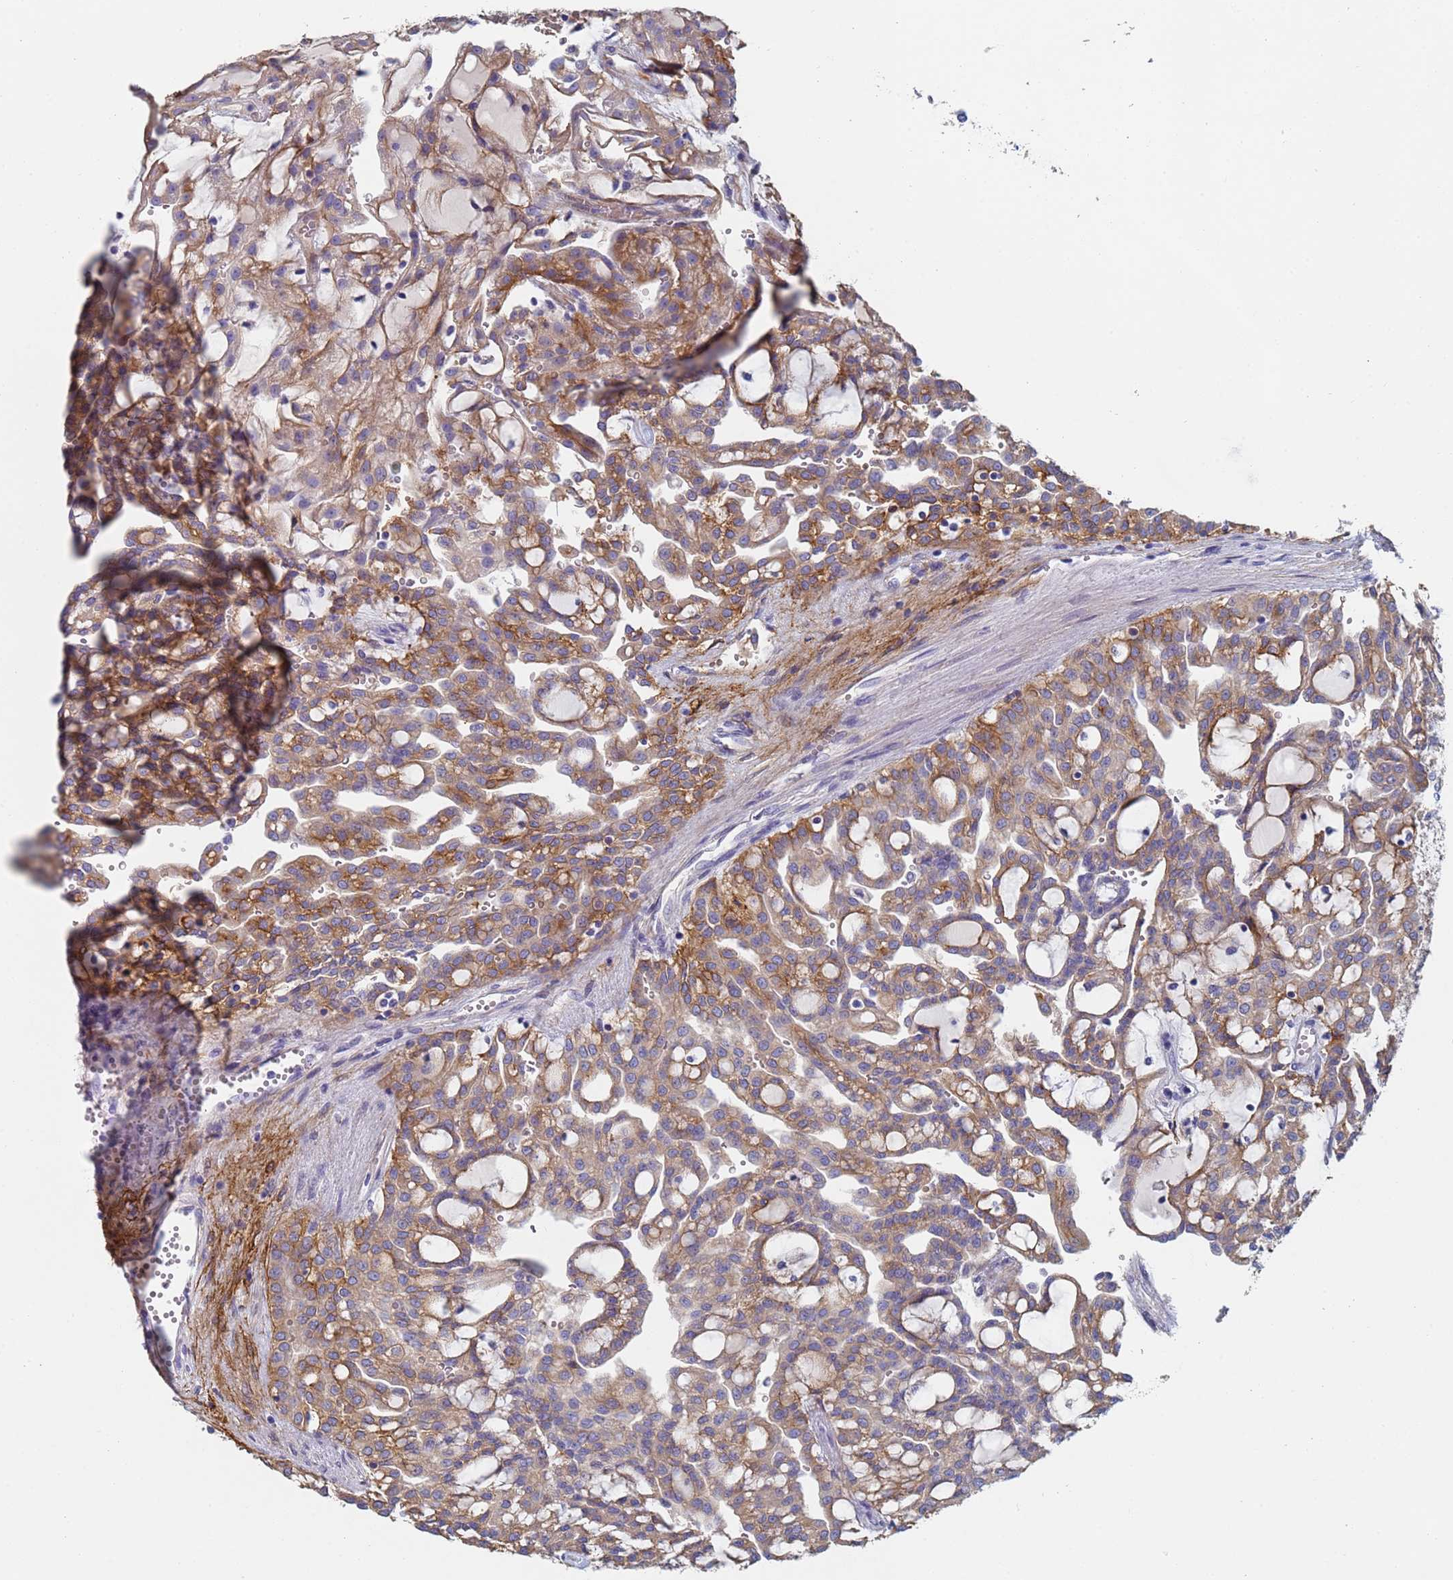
{"staining": {"intensity": "moderate", "quantity": ">75%", "location": "cytoplasmic/membranous"}, "tissue": "renal cancer", "cell_type": "Tumor cells", "image_type": "cancer", "snomed": [{"axis": "morphology", "description": "Adenocarcinoma, NOS"}, {"axis": "topography", "description": "Kidney"}], "caption": "The histopathology image displays immunohistochemical staining of renal adenocarcinoma. There is moderate cytoplasmic/membranous positivity is appreciated in about >75% of tumor cells.", "gene": "ABCA8", "patient": {"sex": "male", "age": 63}}